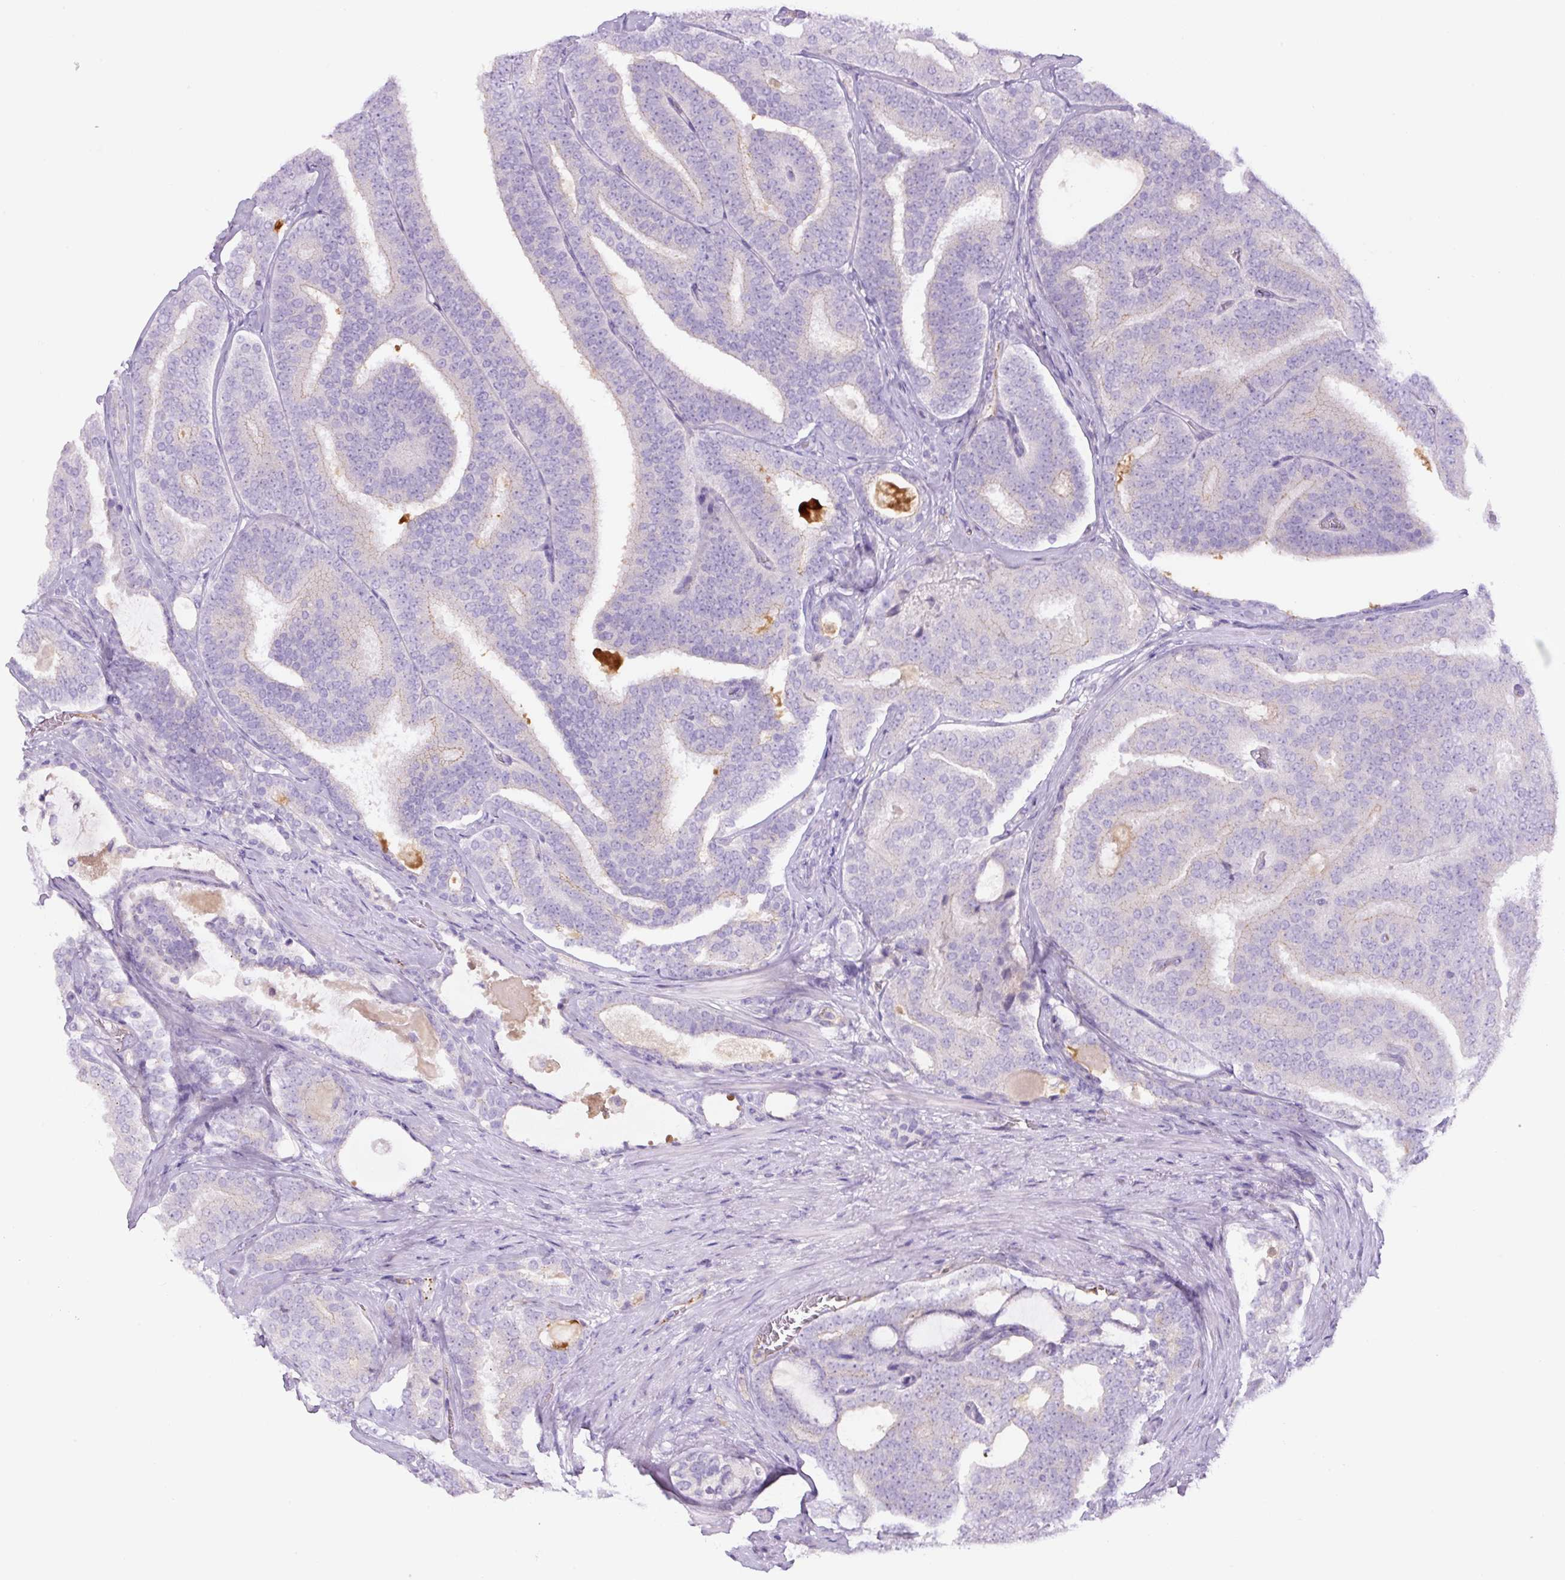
{"staining": {"intensity": "negative", "quantity": "none", "location": "none"}, "tissue": "prostate cancer", "cell_type": "Tumor cells", "image_type": "cancer", "snomed": [{"axis": "morphology", "description": "Adenocarcinoma, High grade"}, {"axis": "topography", "description": "Prostate"}], "caption": "Immunohistochemistry of prostate high-grade adenocarcinoma demonstrates no expression in tumor cells. (Brightfield microscopy of DAB IHC at high magnification).", "gene": "RSPO4", "patient": {"sex": "male", "age": 65}}